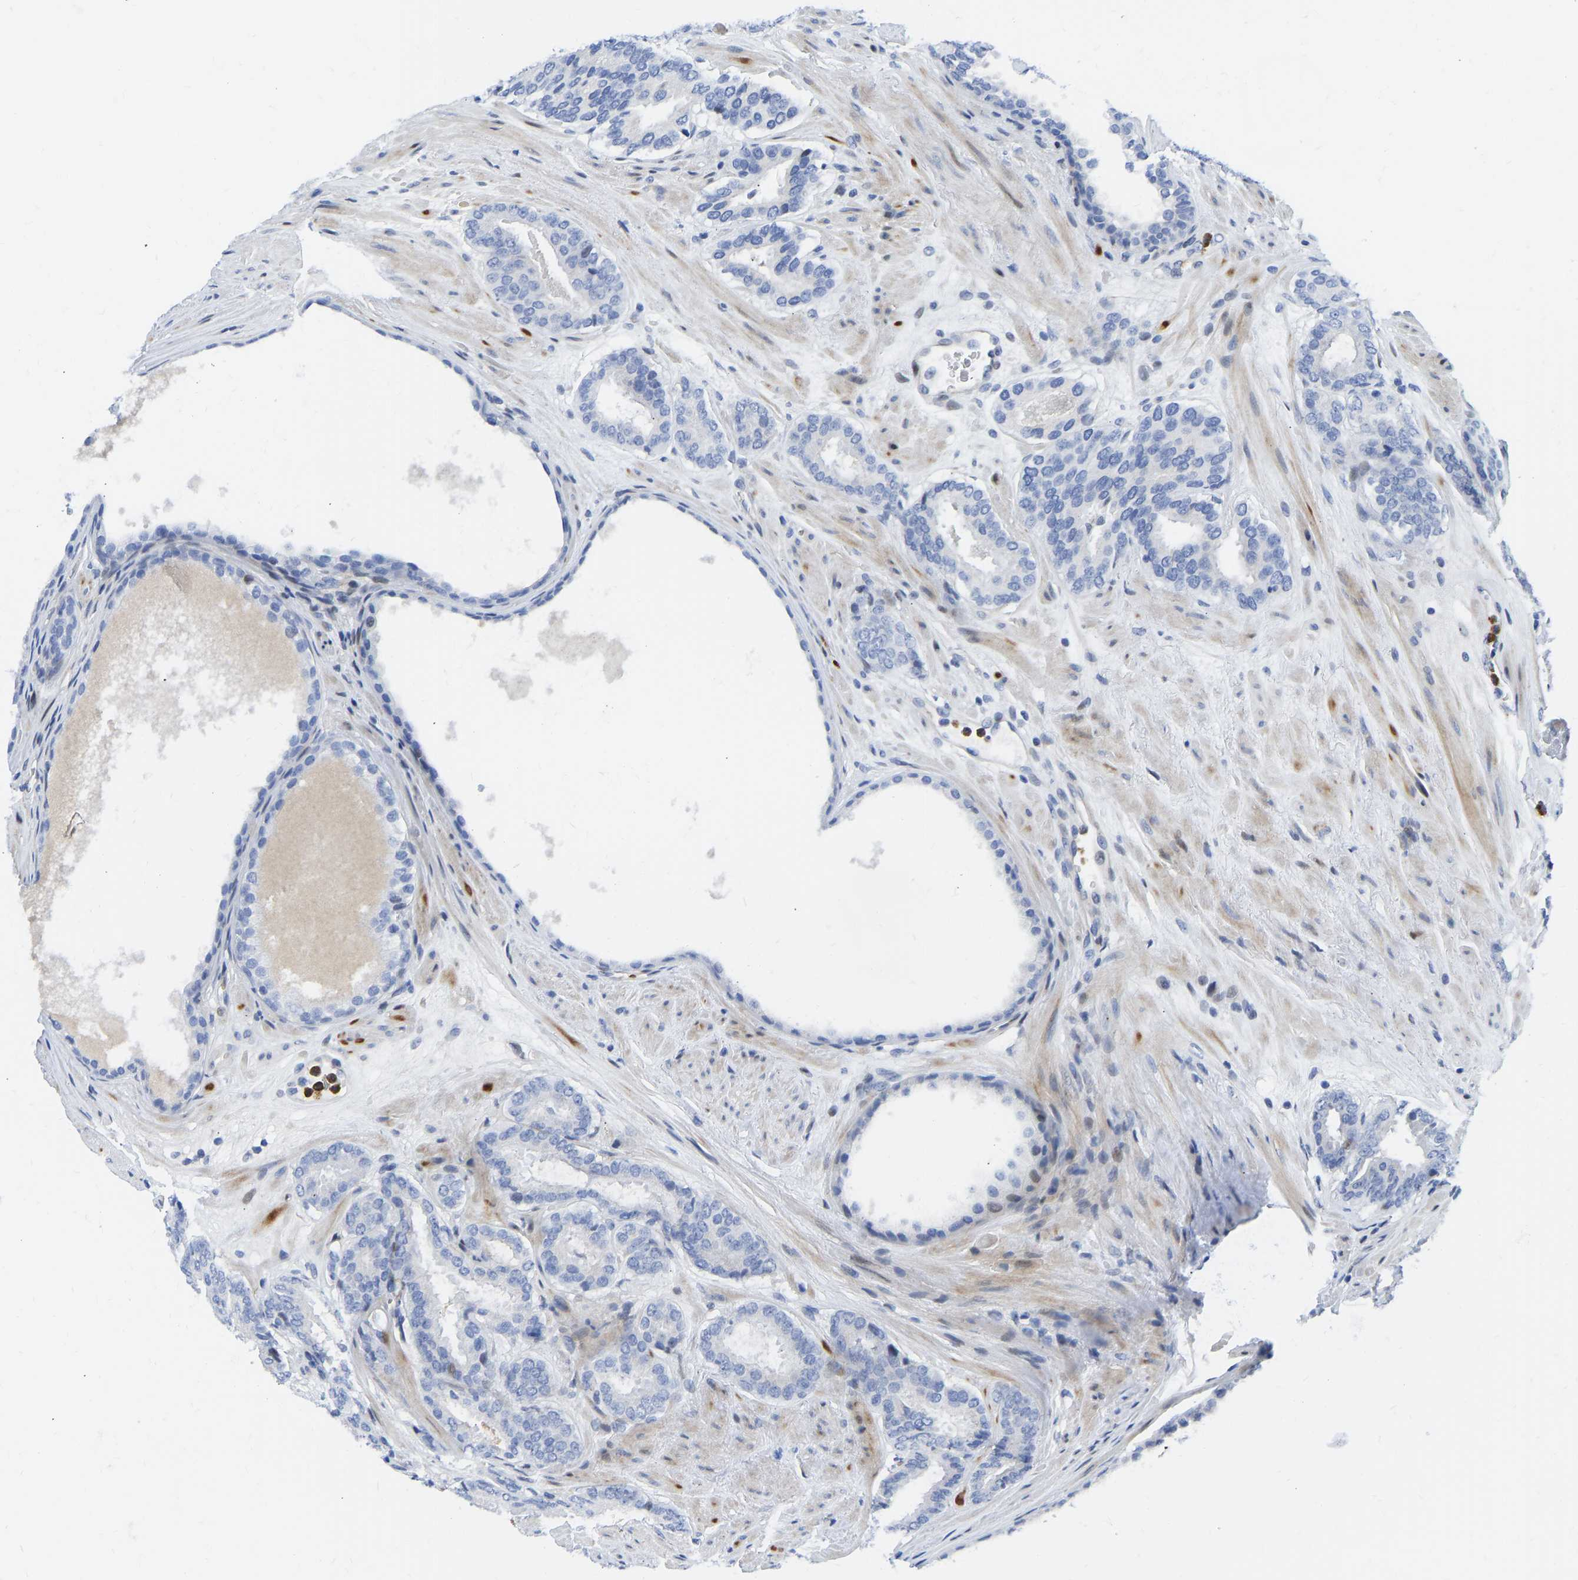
{"staining": {"intensity": "negative", "quantity": "none", "location": "none"}, "tissue": "prostate cancer", "cell_type": "Tumor cells", "image_type": "cancer", "snomed": [{"axis": "morphology", "description": "Adenocarcinoma, Low grade"}, {"axis": "topography", "description": "Prostate"}], "caption": "High magnification brightfield microscopy of prostate cancer stained with DAB (3,3'-diaminobenzidine) (brown) and counterstained with hematoxylin (blue): tumor cells show no significant positivity.", "gene": "HDAC5", "patient": {"sex": "male", "age": 69}}